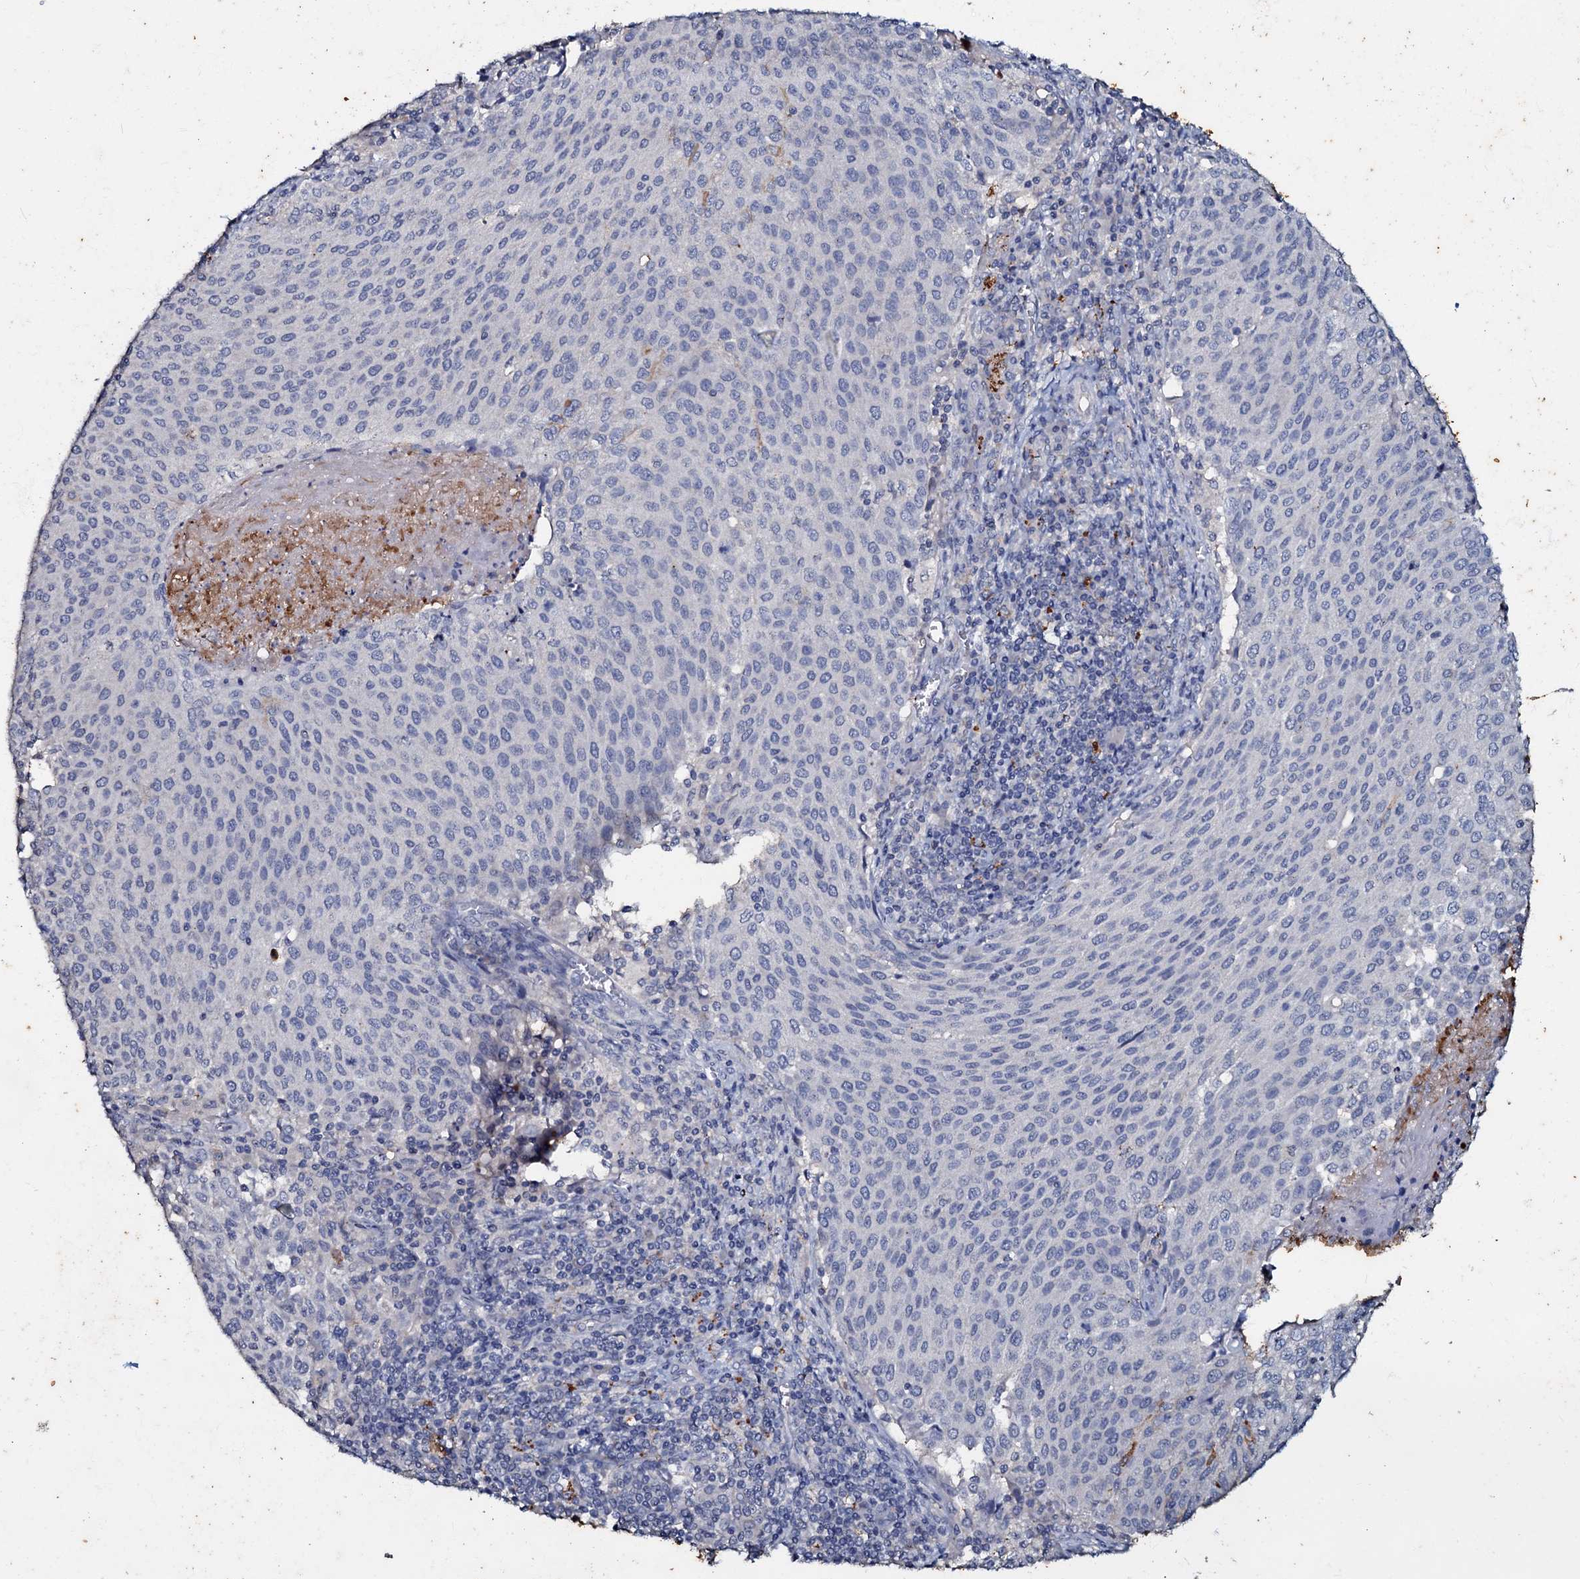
{"staining": {"intensity": "negative", "quantity": "none", "location": "none"}, "tissue": "cervical cancer", "cell_type": "Tumor cells", "image_type": "cancer", "snomed": [{"axis": "morphology", "description": "Squamous cell carcinoma, NOS"}, {"axis": "topography", "description": "Cervix"}], "caption": "DAB immunohistochemical staining of human cervical cancer (squamous cell carcinoma) reveals no significant staining in tumor cells.", "gene": "MANSC4", "patient": {"sex": "female", "age": 46}}